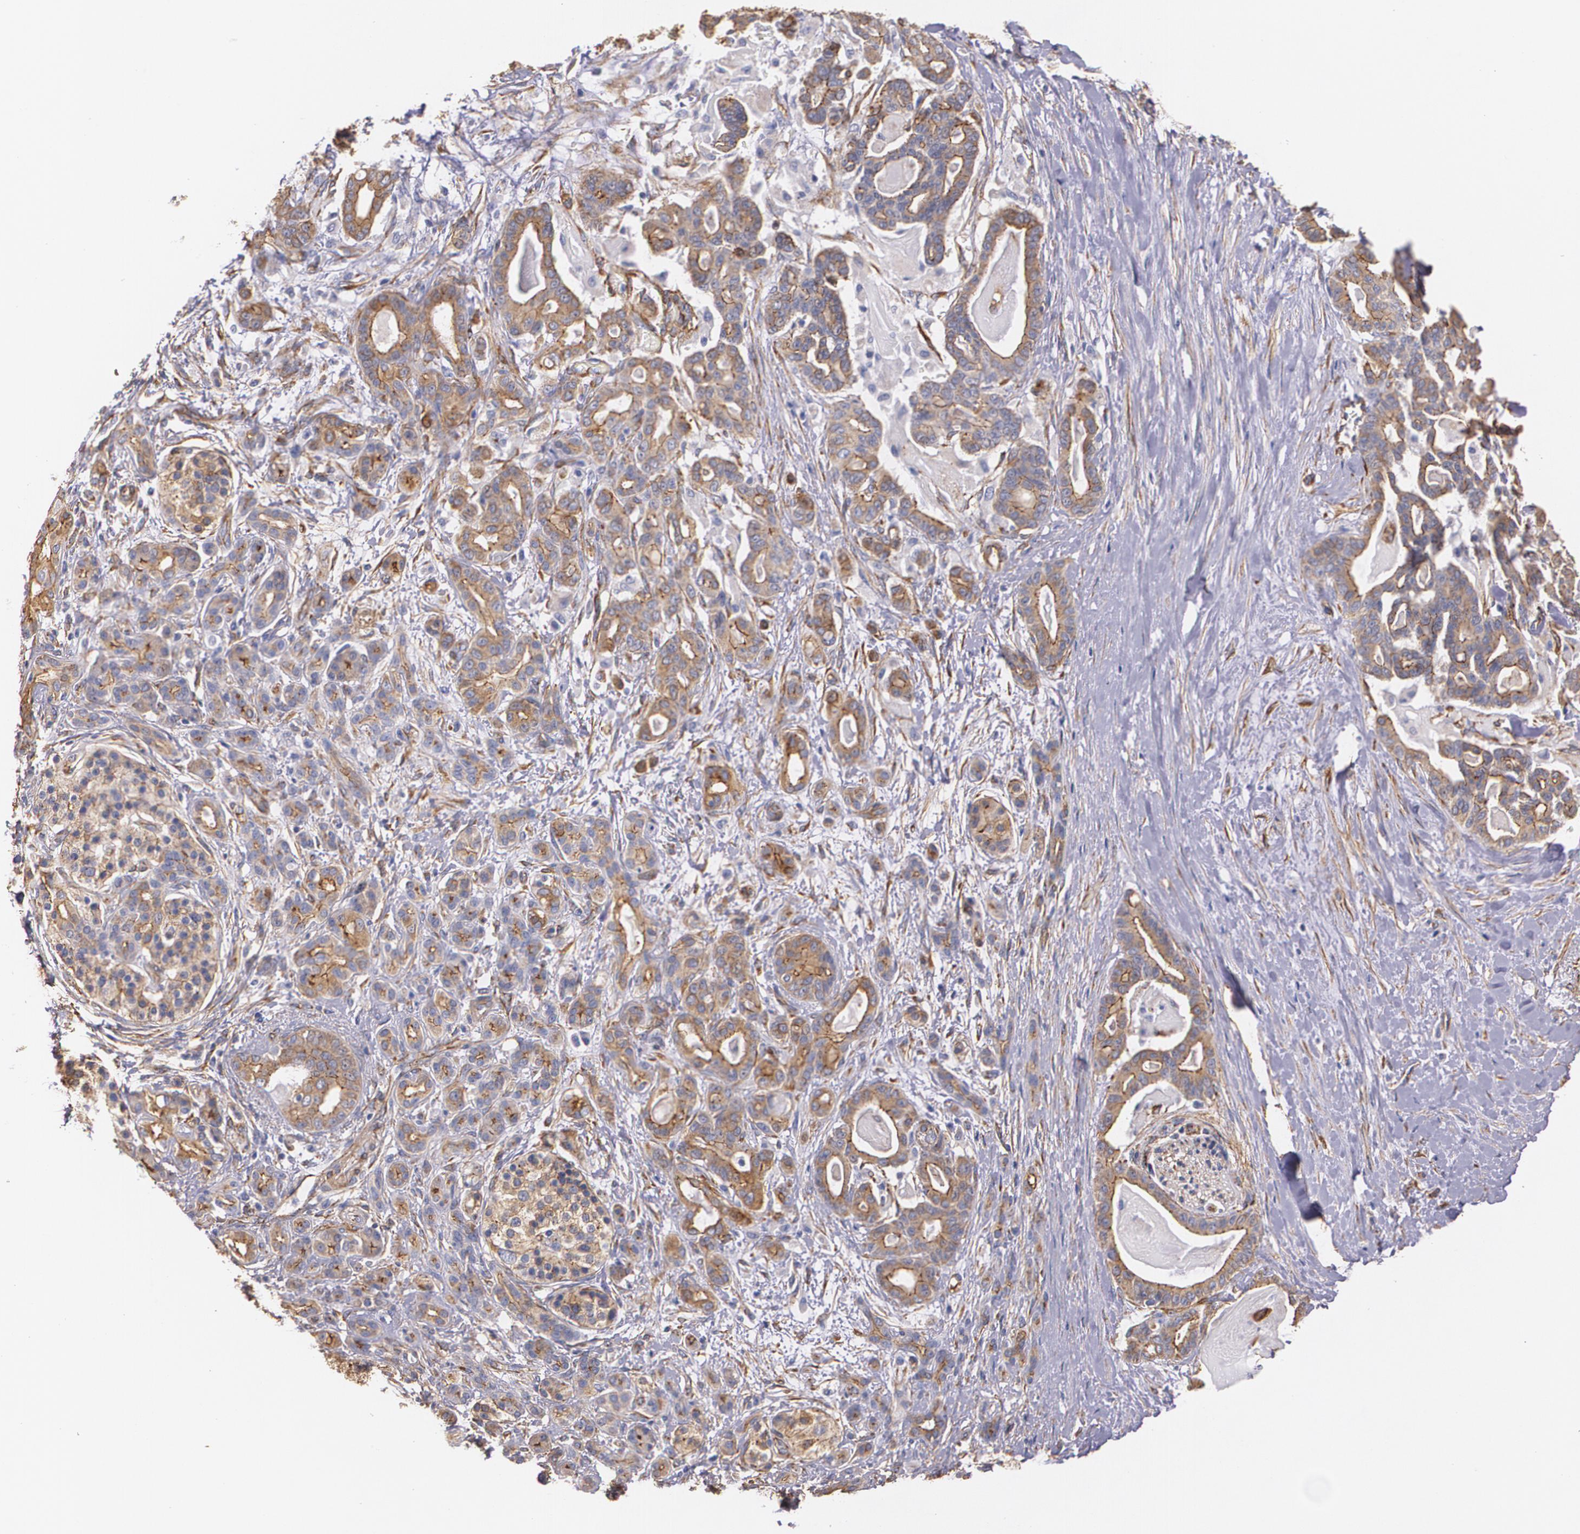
{"staining": {"intensity": "moderate", "quantity": ">75%", "location": "cytoplasmic/membranous"}, "tissue": "pancreatic cancer", "cell_type": "Tumor cells", "image_type": "cancer", "snomed": [{"axis": "morphology", "description": "Adenocarcinoma, NOS"}, {"axis": "topography", "description": "Pancreas"}], "caption": "Human pancreatic adenocarcinoma stained with a brown dye shows moderate cytoplasmic/membranous positive expression in approximately >75% of tumor cells.", "gene": "TJP1", "patient": {"sex": "male", "age": 63}}